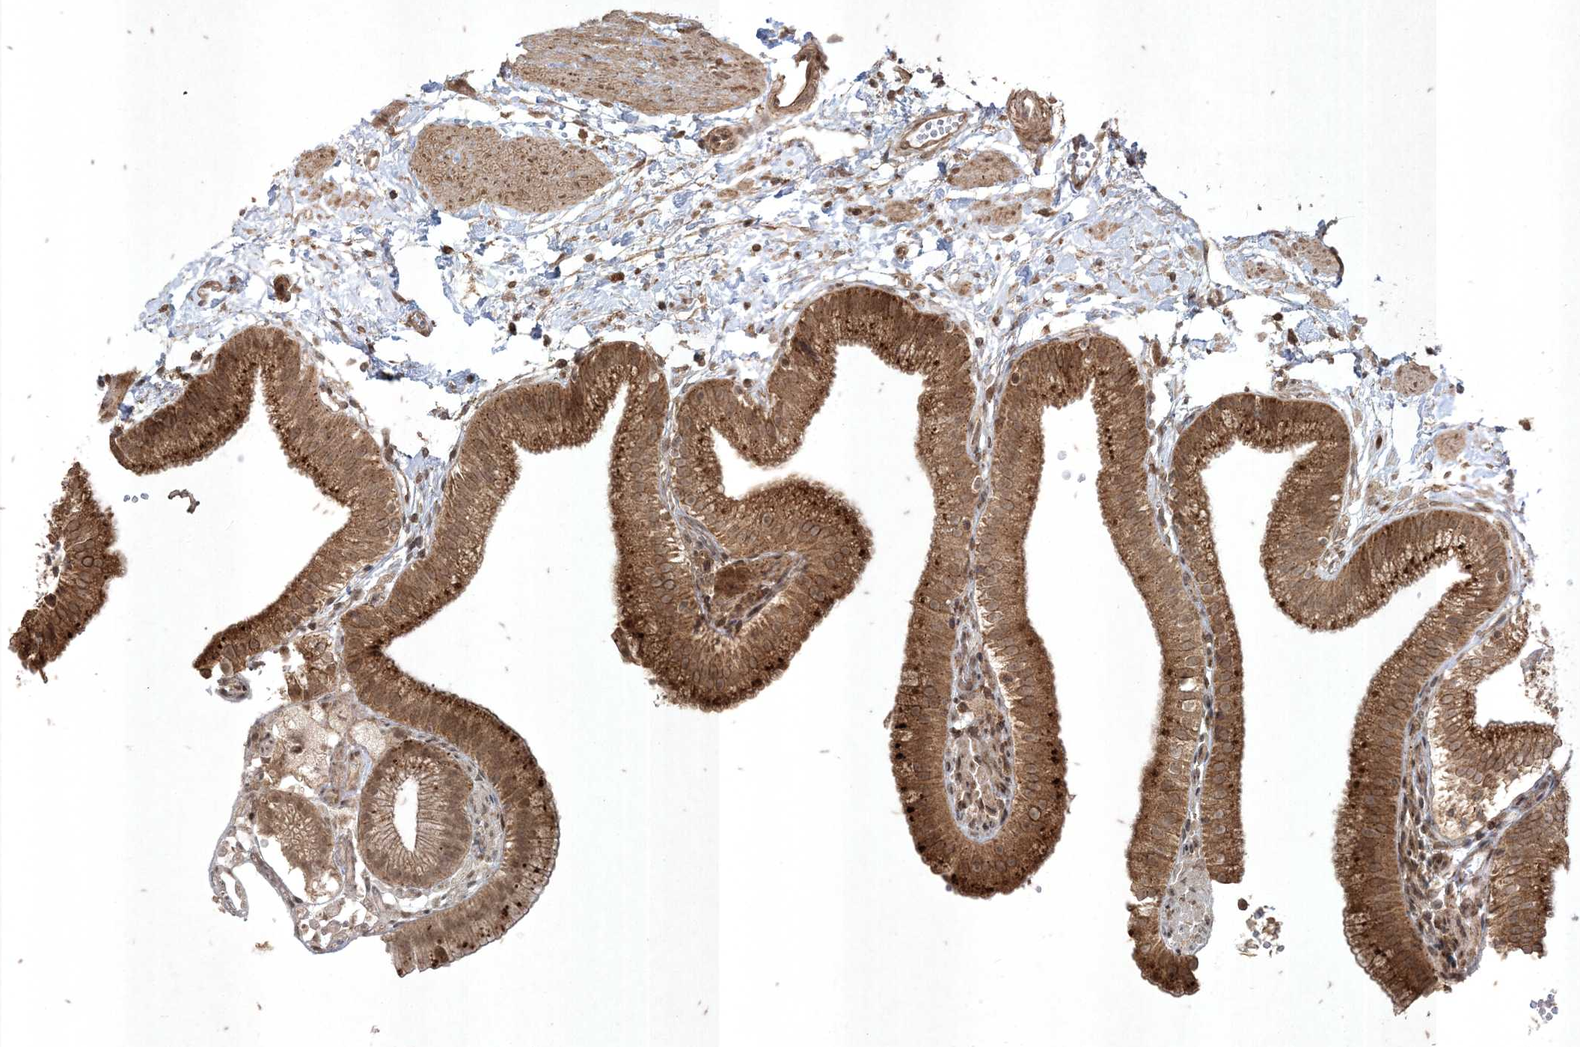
{"staining": {"intensity": "strong", "quantity": ">75%", "location": "cytoplasmic/membranous"}, "tissue": "gallbladder", "cell_type": "Glandular cells", "image_type": "normal", "snomed": [{"axis": "morphology", "description": "Normal tissue, NOS"}, {"axis": "topography", "description": "Gallbladder"}], "caption": "IHC photomicrograph of unremarkable gallbladder: human gallbladder stained using immunohistochemistry (IHC) reveals high levels of strong protein expression localized specifically in the cytoplasmic/membranous of glandular cells, appearing as a cytoplasmic/membranous brown color.", "gene": "RRAS", "patient": {"sex": "male", "age": 55}}